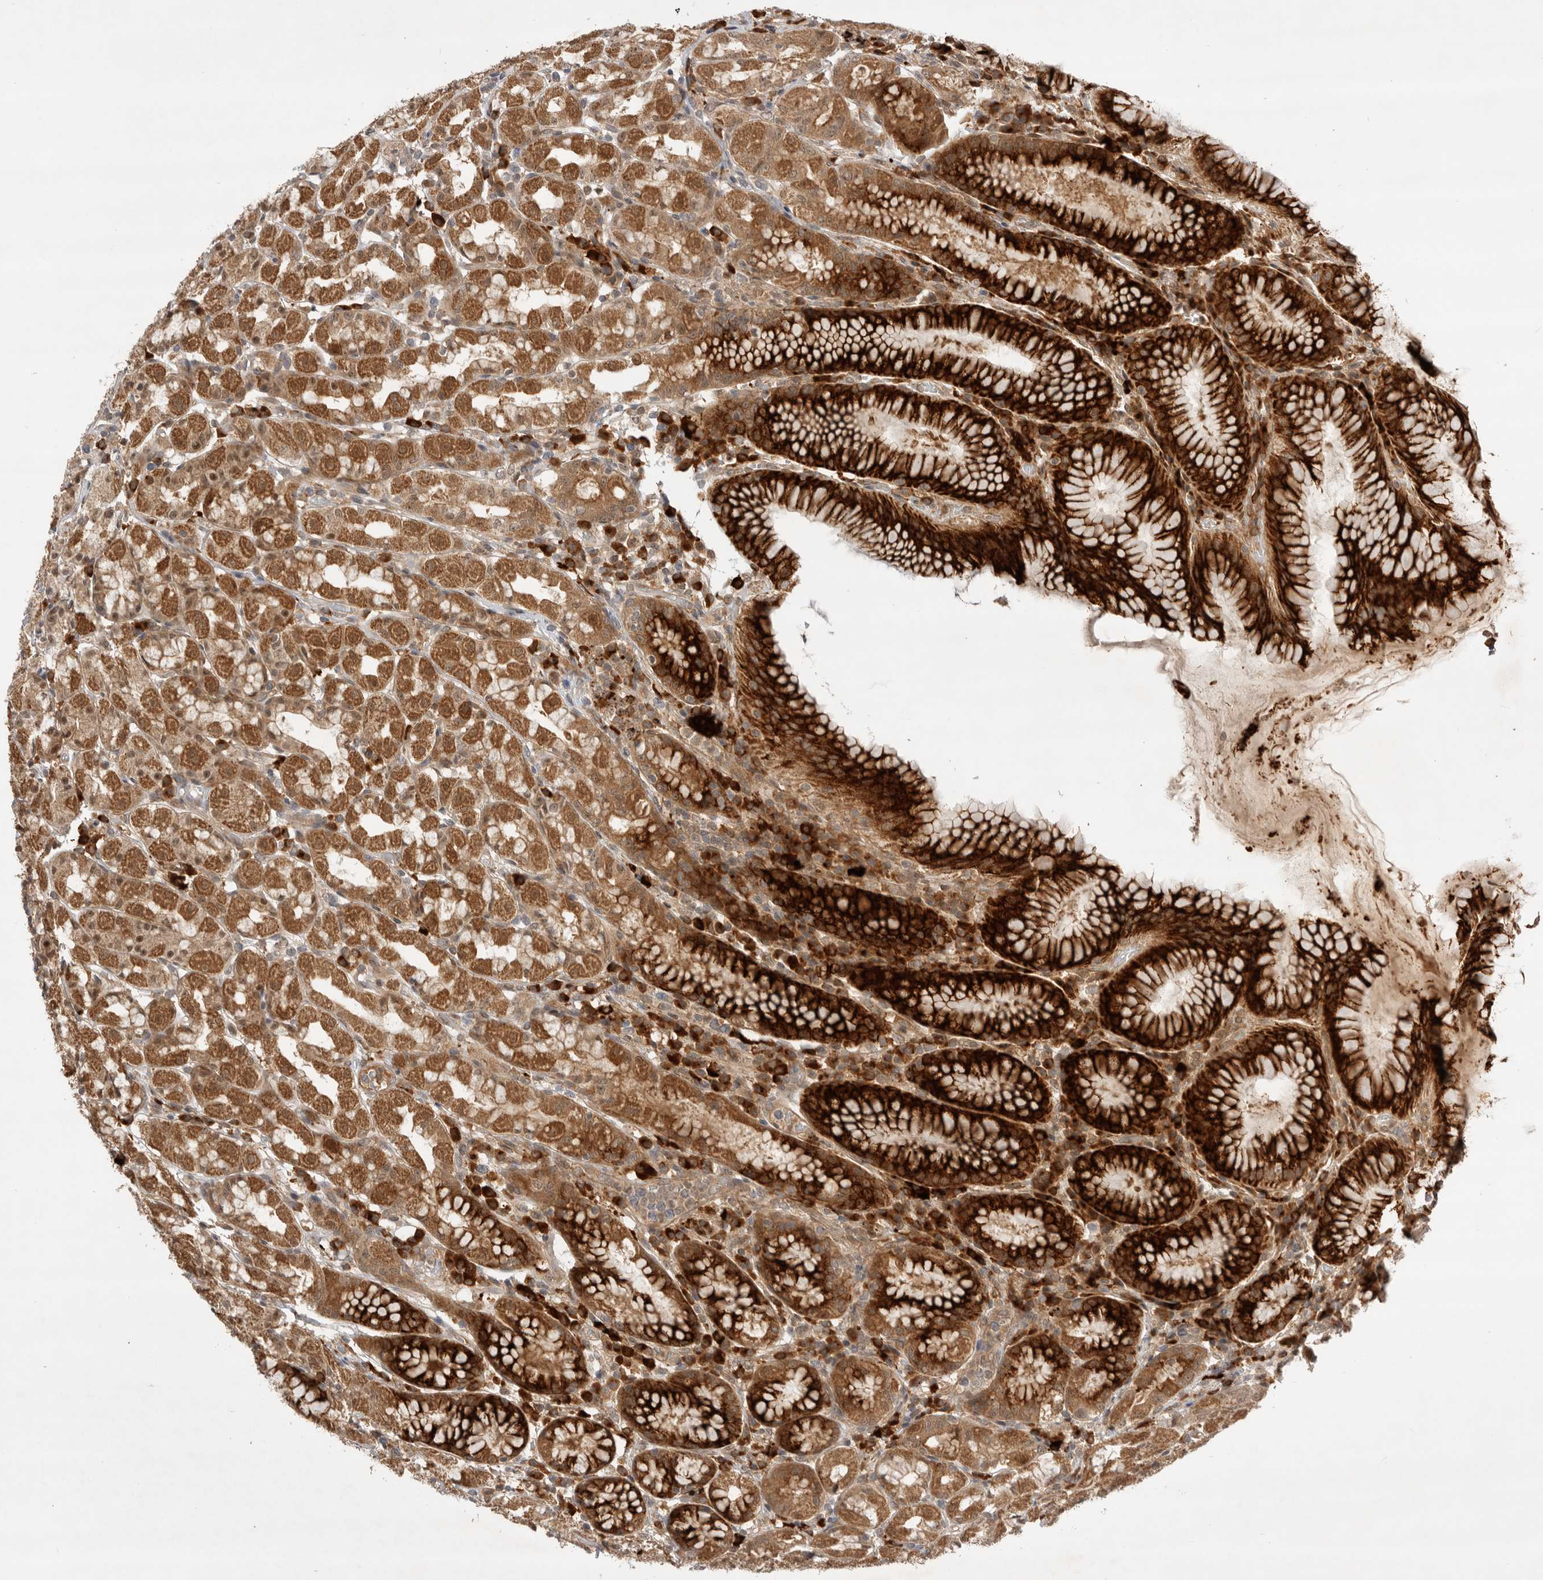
{"staining": {"intensity": "strong", "quantity": "25%-75%", "location": "cytoplasmic/membranous"}, "tissue": "stomach", "cell_type": "Glandular cells", "image_type": "normal", "snomed": [{"axis": "morphology", "description": "Normal tissue, NOS"}, {"axis": "topography", "description": "Stomach, lower"}], "caption": "Glandular cells display high levels of strong cytoplasmic/membranous expression in about 25%-75% of cells in normal human stomach. (IHC, brightfield microscopy, high magnification).", "gene": "DCAF8", "patient": {"sex": "female", "age": 56}}